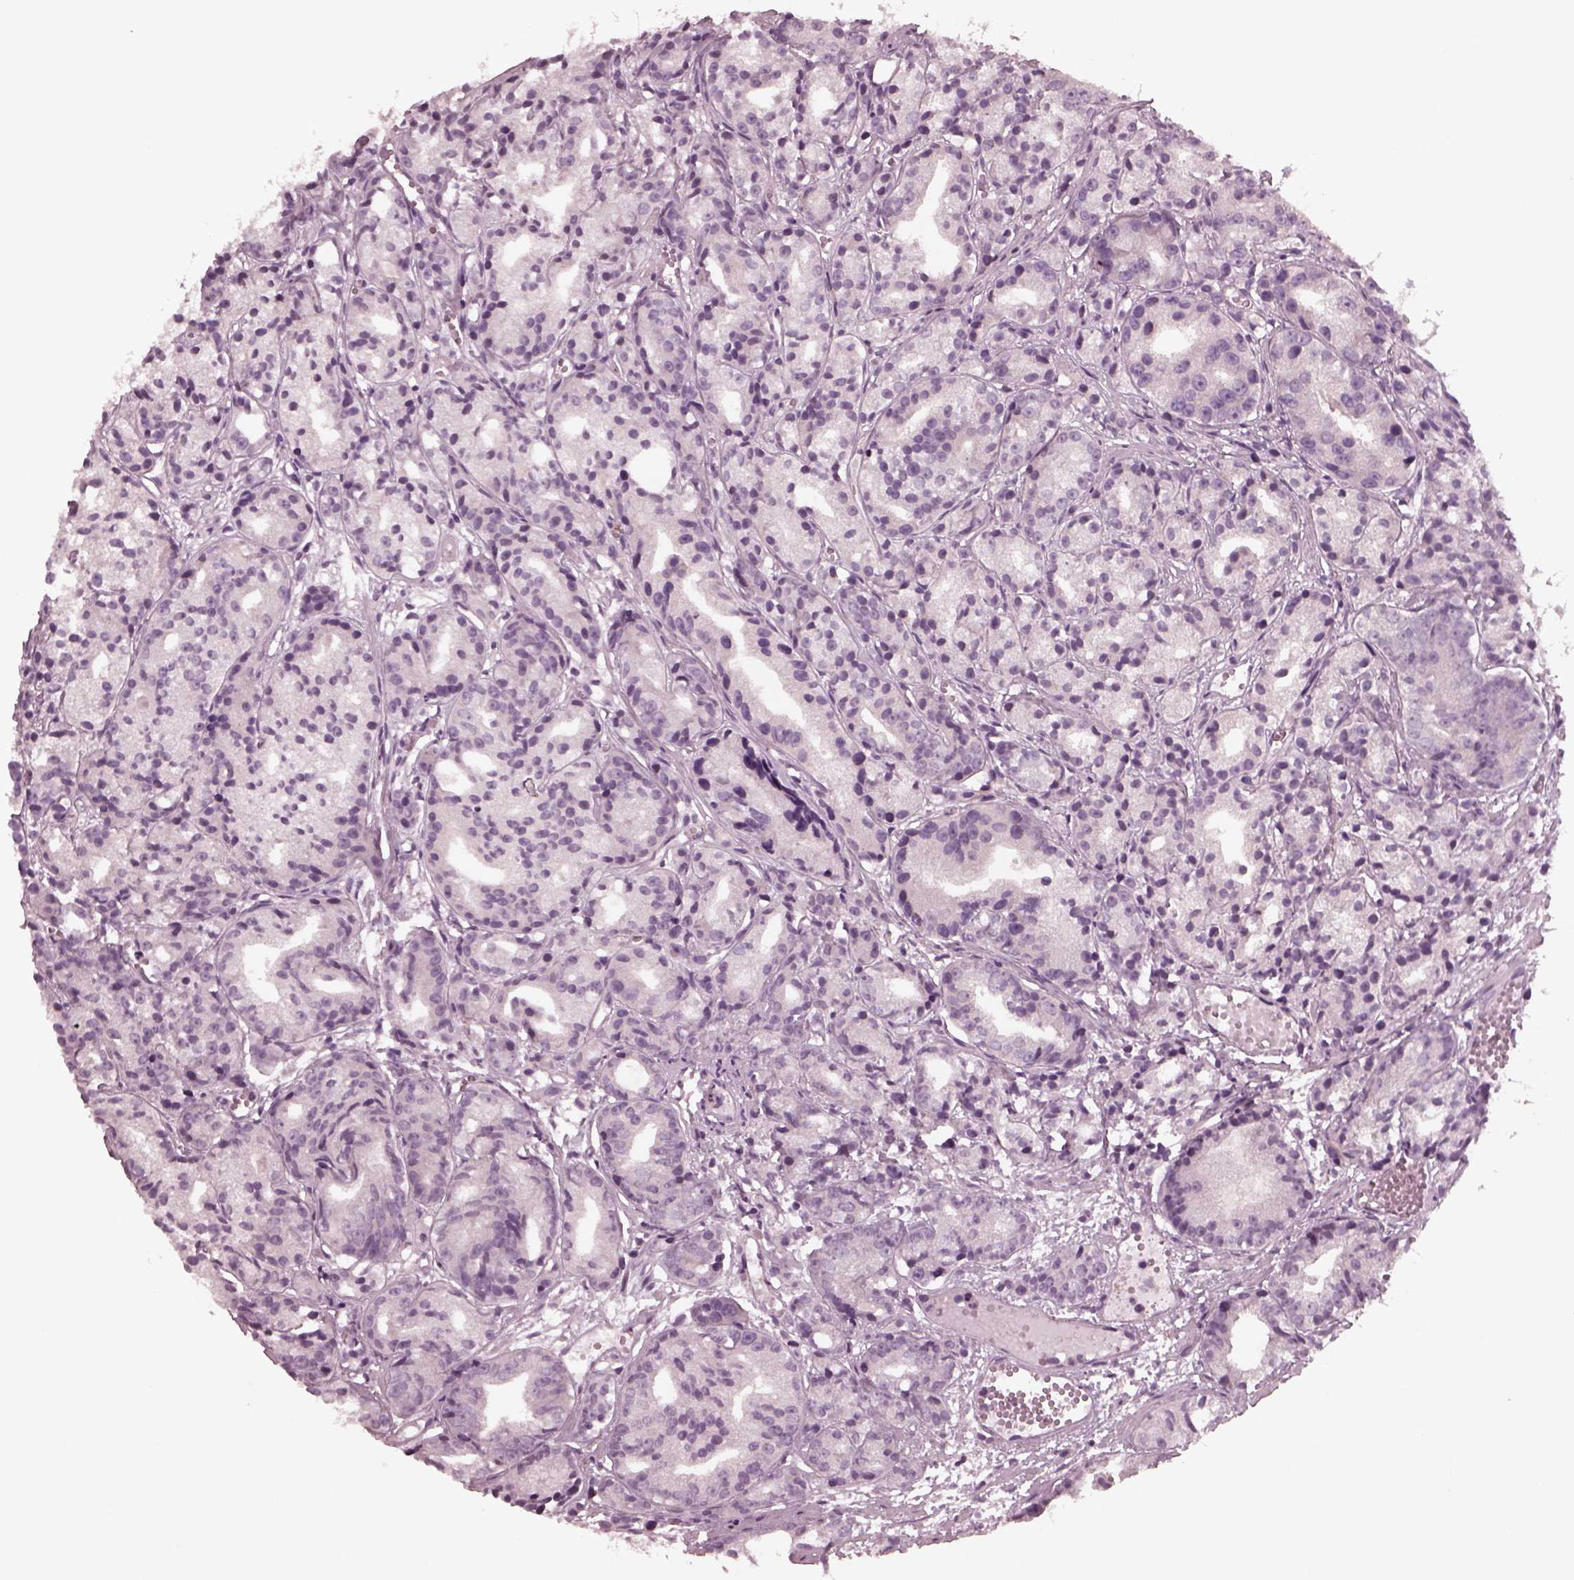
{"staining": {"intensity": "negative", "quantity": "none", "location": "none"}, "tissue": "prostate cancer", "cell_type": "Tumor cells", "image_type": "cancer", "snomed": [{"axis": "morphology", "description": "Adenocarcinoma, Medium grade"}, {"axis": "topography", "description": "Prostate"}], "caption": "A high-resolution photomicrograph shows immunohistochemistry (IHC) staining of prostate cancer, which shows no significant staining in tumor cells.", "gene": "YY2", "patient": {"sex": "male", "age": 74}}